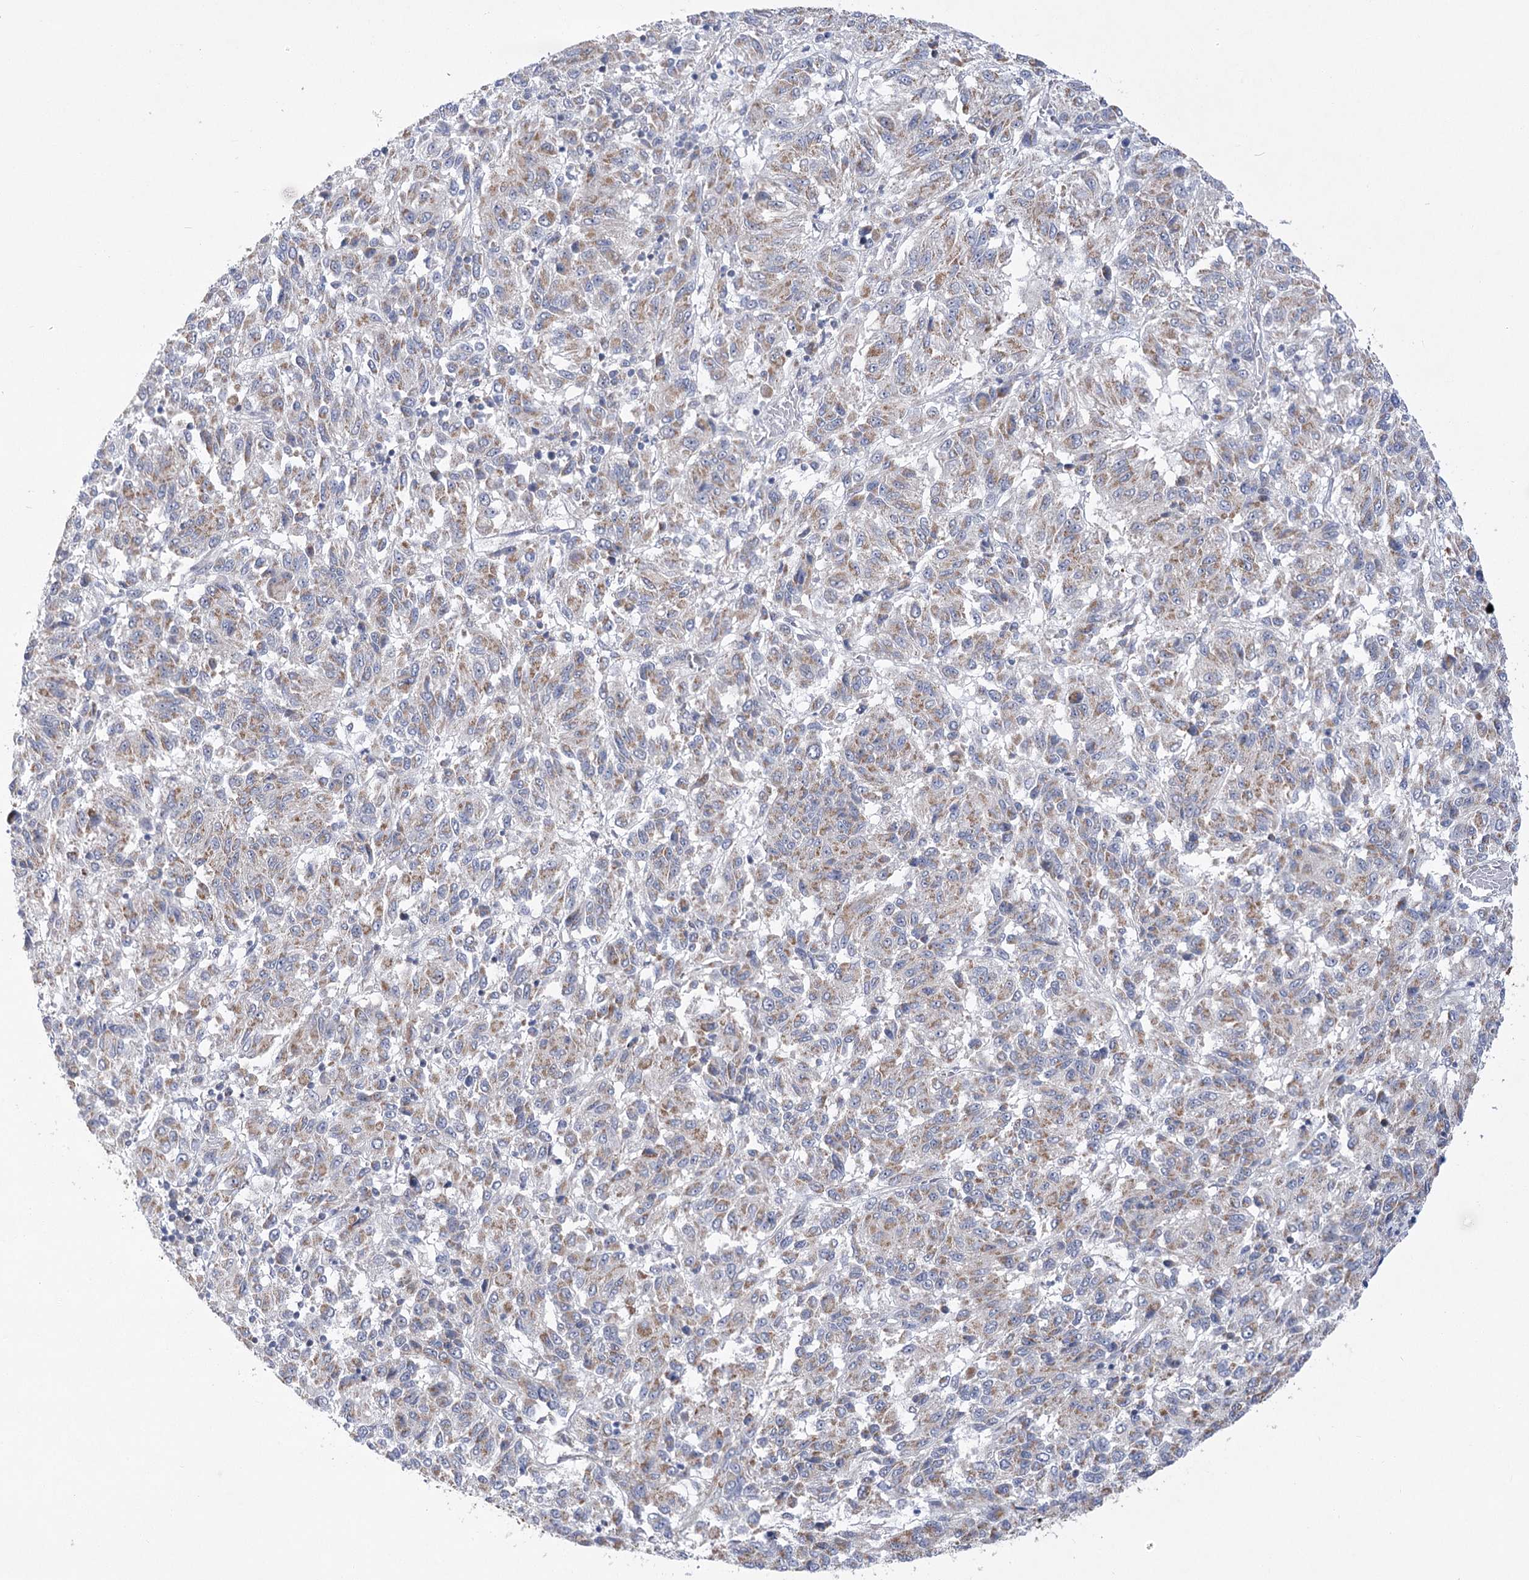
{"staining": {"intensity": "moderate", "quantity": "25%-75%", "location": "cytoplasmic/membranous"}, "tissue": "melanoma", "cell_type": "Tumor cells", "image_type": "cancer", "snomed": [{"axis": "morphology", "description": "Malignant melanoma, Metastatic site"}, {"axis": "topography", "description": "Lung"}], "caption": "A medium amount of moderate cytoplasmic/membranous staining is appreciated in approximately 25%-75% of tumor cells in malignant melanoma (metastatic site) tissue.", "gene": "ECHDC3", "patient": {"sex": "male", "age": 64}}